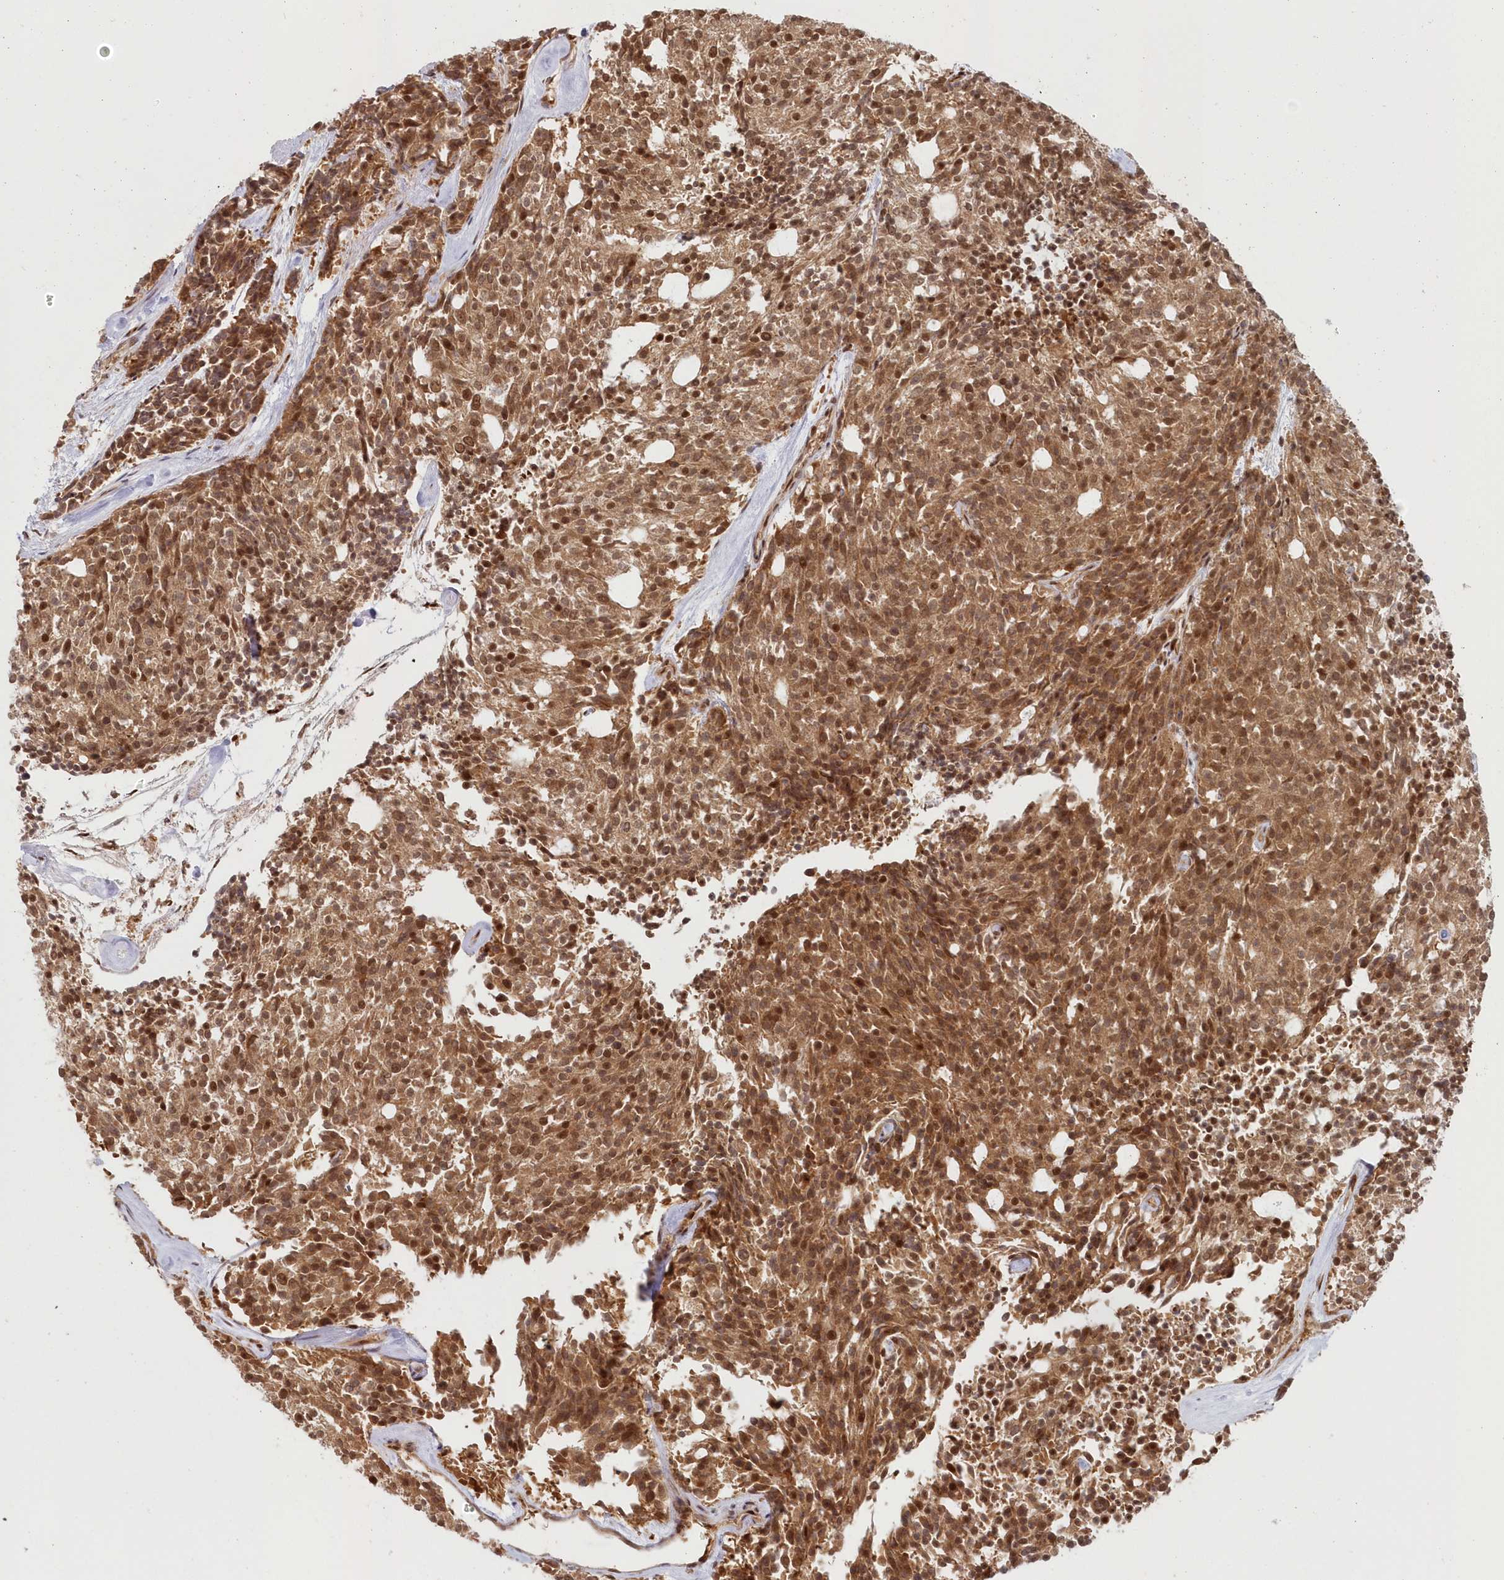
{"staining": {"intensity": "moderate", "quantity": ">75%", "location": "cytoplasmic/membranous,nuclear"}, "tissue": "carcinoid", "cell_type": "Tumor cells", "image_type": "cancer", "snomed": [{"axis": "morphology", "description": "Carcinoid, malignant, NOS"}, {"axis": "topography", "description": "Pancreas"}], "caption": "Immunohistochemical staining of human carcinoid reveals medium levels of moderate cytoplasmic/membranous and nuclear staining in approximately >75% of tumor cells. (DAB = brown stain, brightfield microscopy at high magnification).", "gene": "TOGARAM2", "patient": {"sex": "female", "age": 54}}